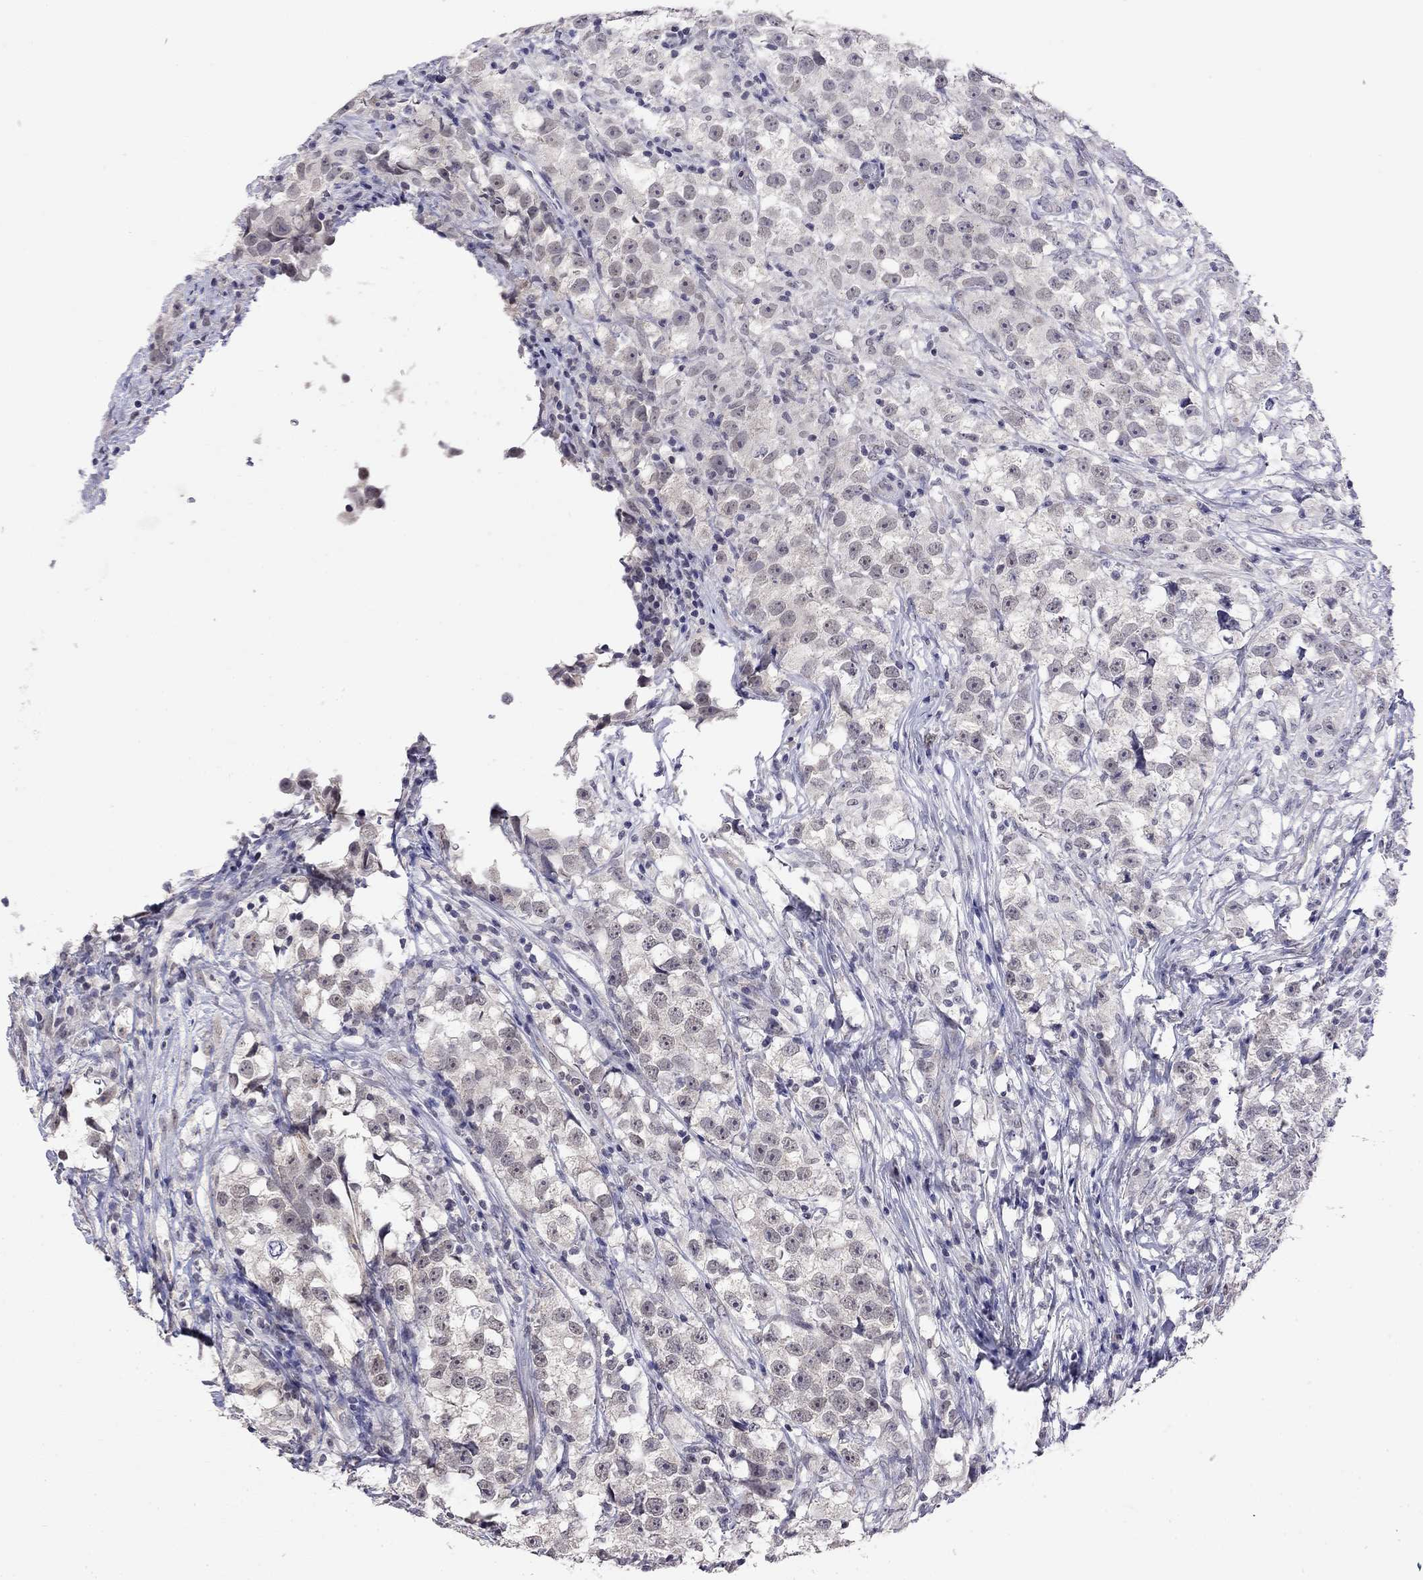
{"staining": {"intensity": "negative", "quantity": "none", "location": "none"}, "tissue": "testis cancer", "cell_type": "Tumor cells", "image_type": "cancer", "snomed": [{"axis": "morphology", "description": "Seminoma, NOS"}, {"axis": "topography", "description": "Testis"}], "caption": "Immunohistochemical staining of seminoma (testis) reveals no significant staining in tumor cells.", "gene": "WNK3", "patient": {"sex": "male", "age": 46}}